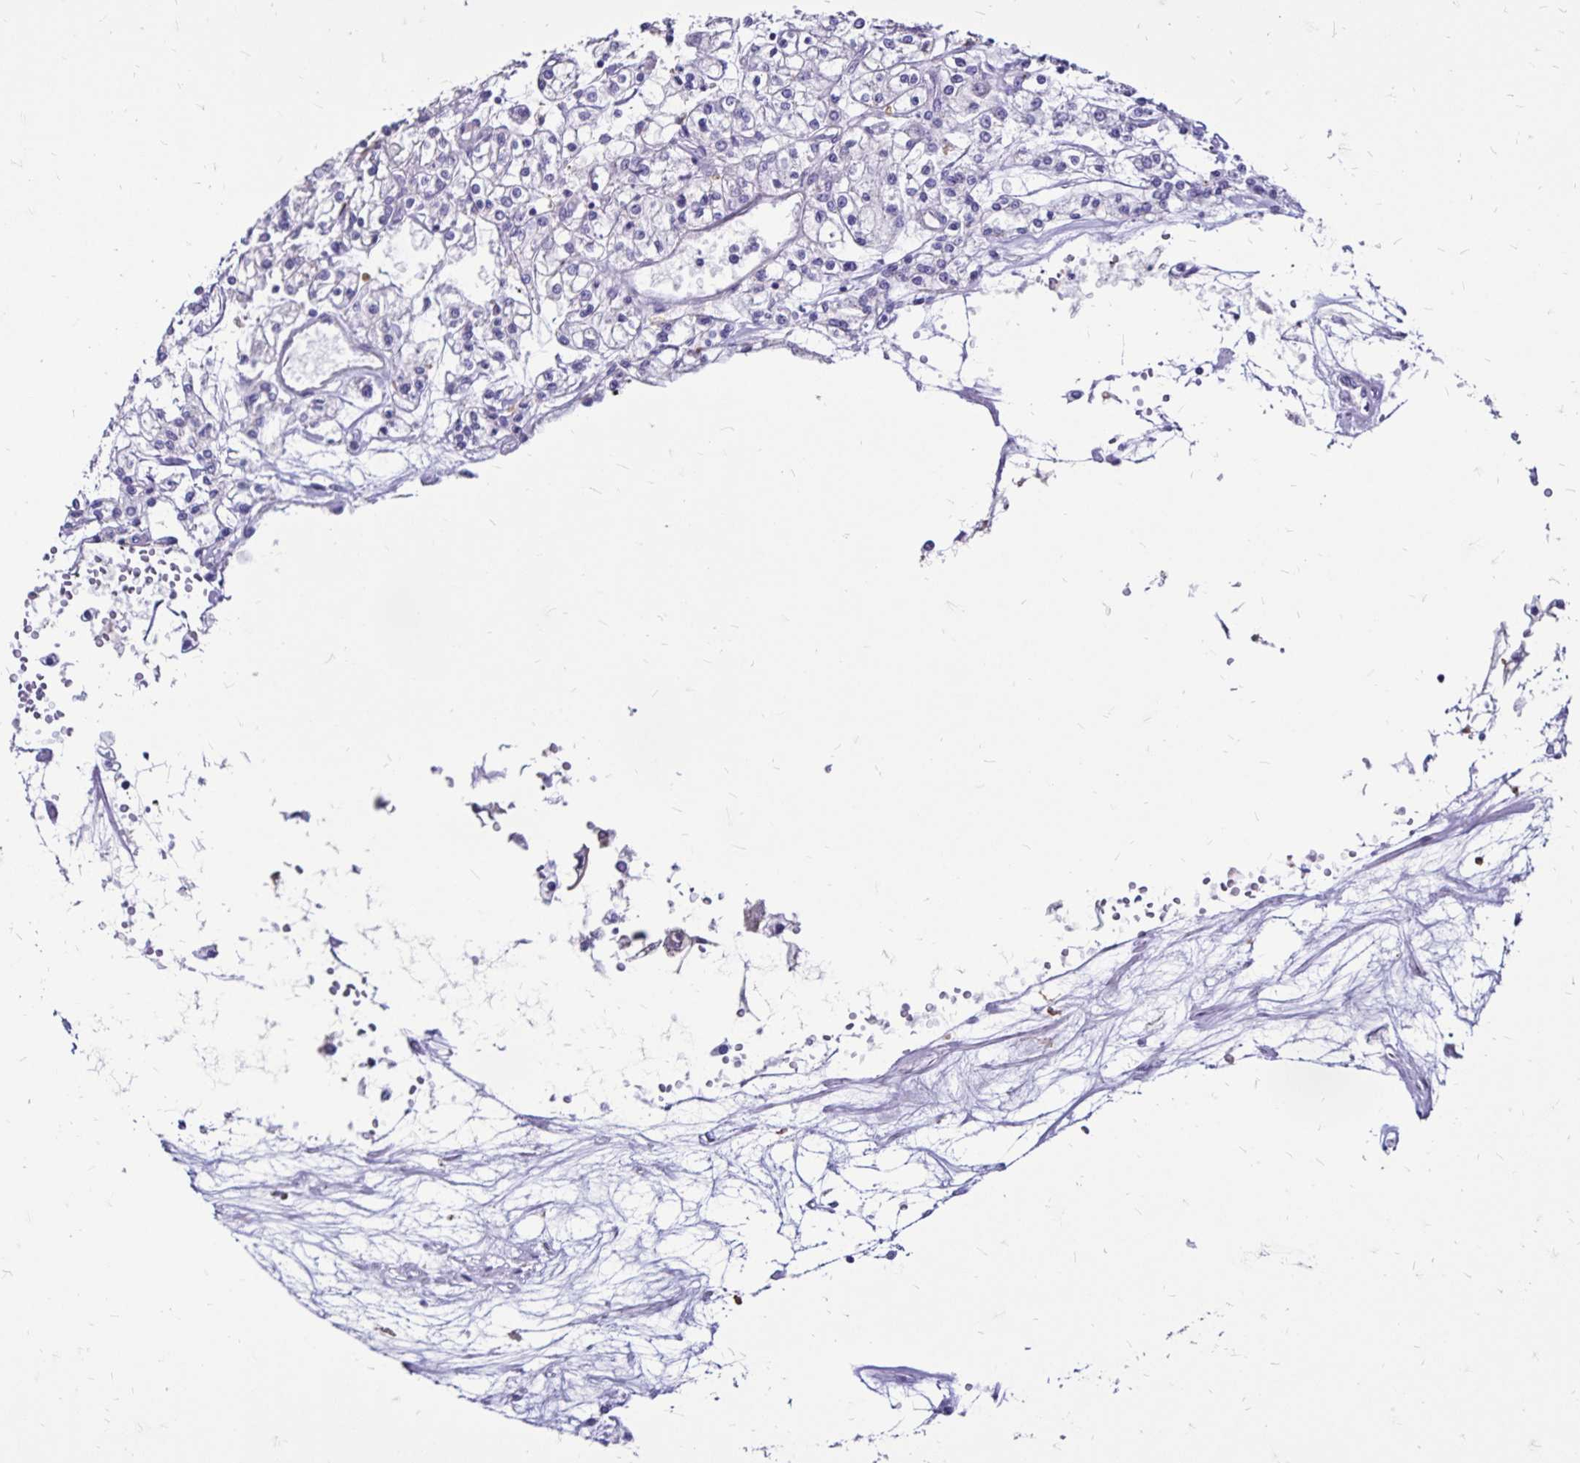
{"staining": {"intensity": "negative", "quantity": "none", "location": "none"}, "tissue": "renal cancer", "cell_type": "Tumor cells", "image_type": "cancer", "snomed": [{"axis": "morphology", "description": "Adenocarcinoma, NOS"}, {"axis": "topography", "description": "Kidney"}], "caption": "This is an immunohistochemistry (IHC) photomicrograph of renal cancer. There is no expression in tumor cells.", "gene": "EVPL", "patient": {"sex": "female", "age": 59}}